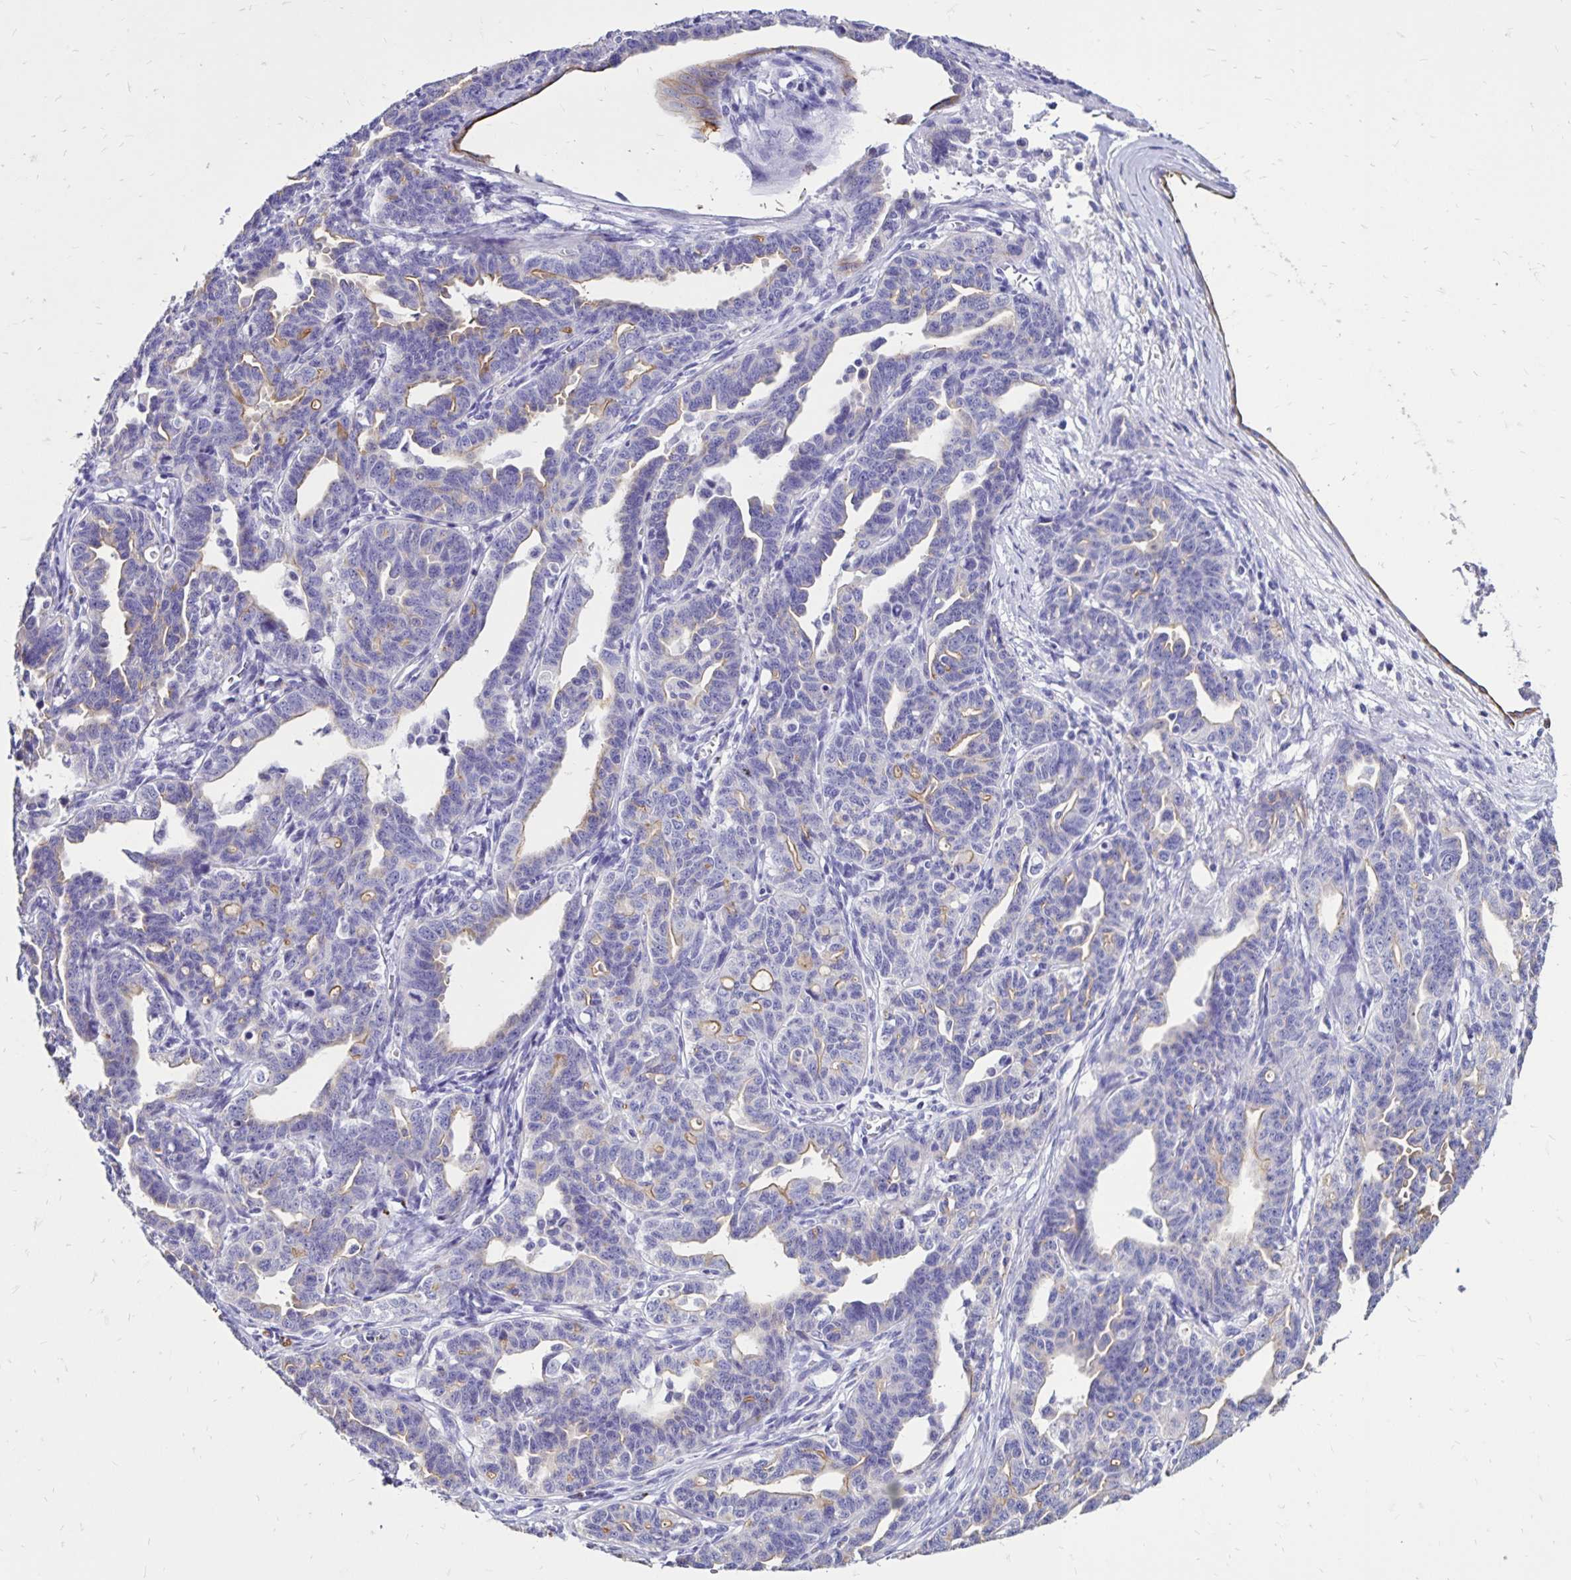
{"staining": {"intensity": "weak", "quantity": "25%-75%", "location": "cytoplasmic/membranous"}, "tissue": "ovarian cancer", "cell_type": "Tumor cells", "image_type": "cancer", "snomed": [{"axis": "morphology", "description": "Cystadenocarcinoma, serous, NOS"}, {"axis": "topography", "description": "Ovary"}], "caption": "Protein staining reveals weak cytoplasmic/membranous expression in about 25%-75% of tumor cells in serous cystadenocarcinoma (ovarian). Ihc stains the protein in brown and the nuclei are stained blue.", "gene": "EVPL", "patient": {"sex": "female", "age": 69}}